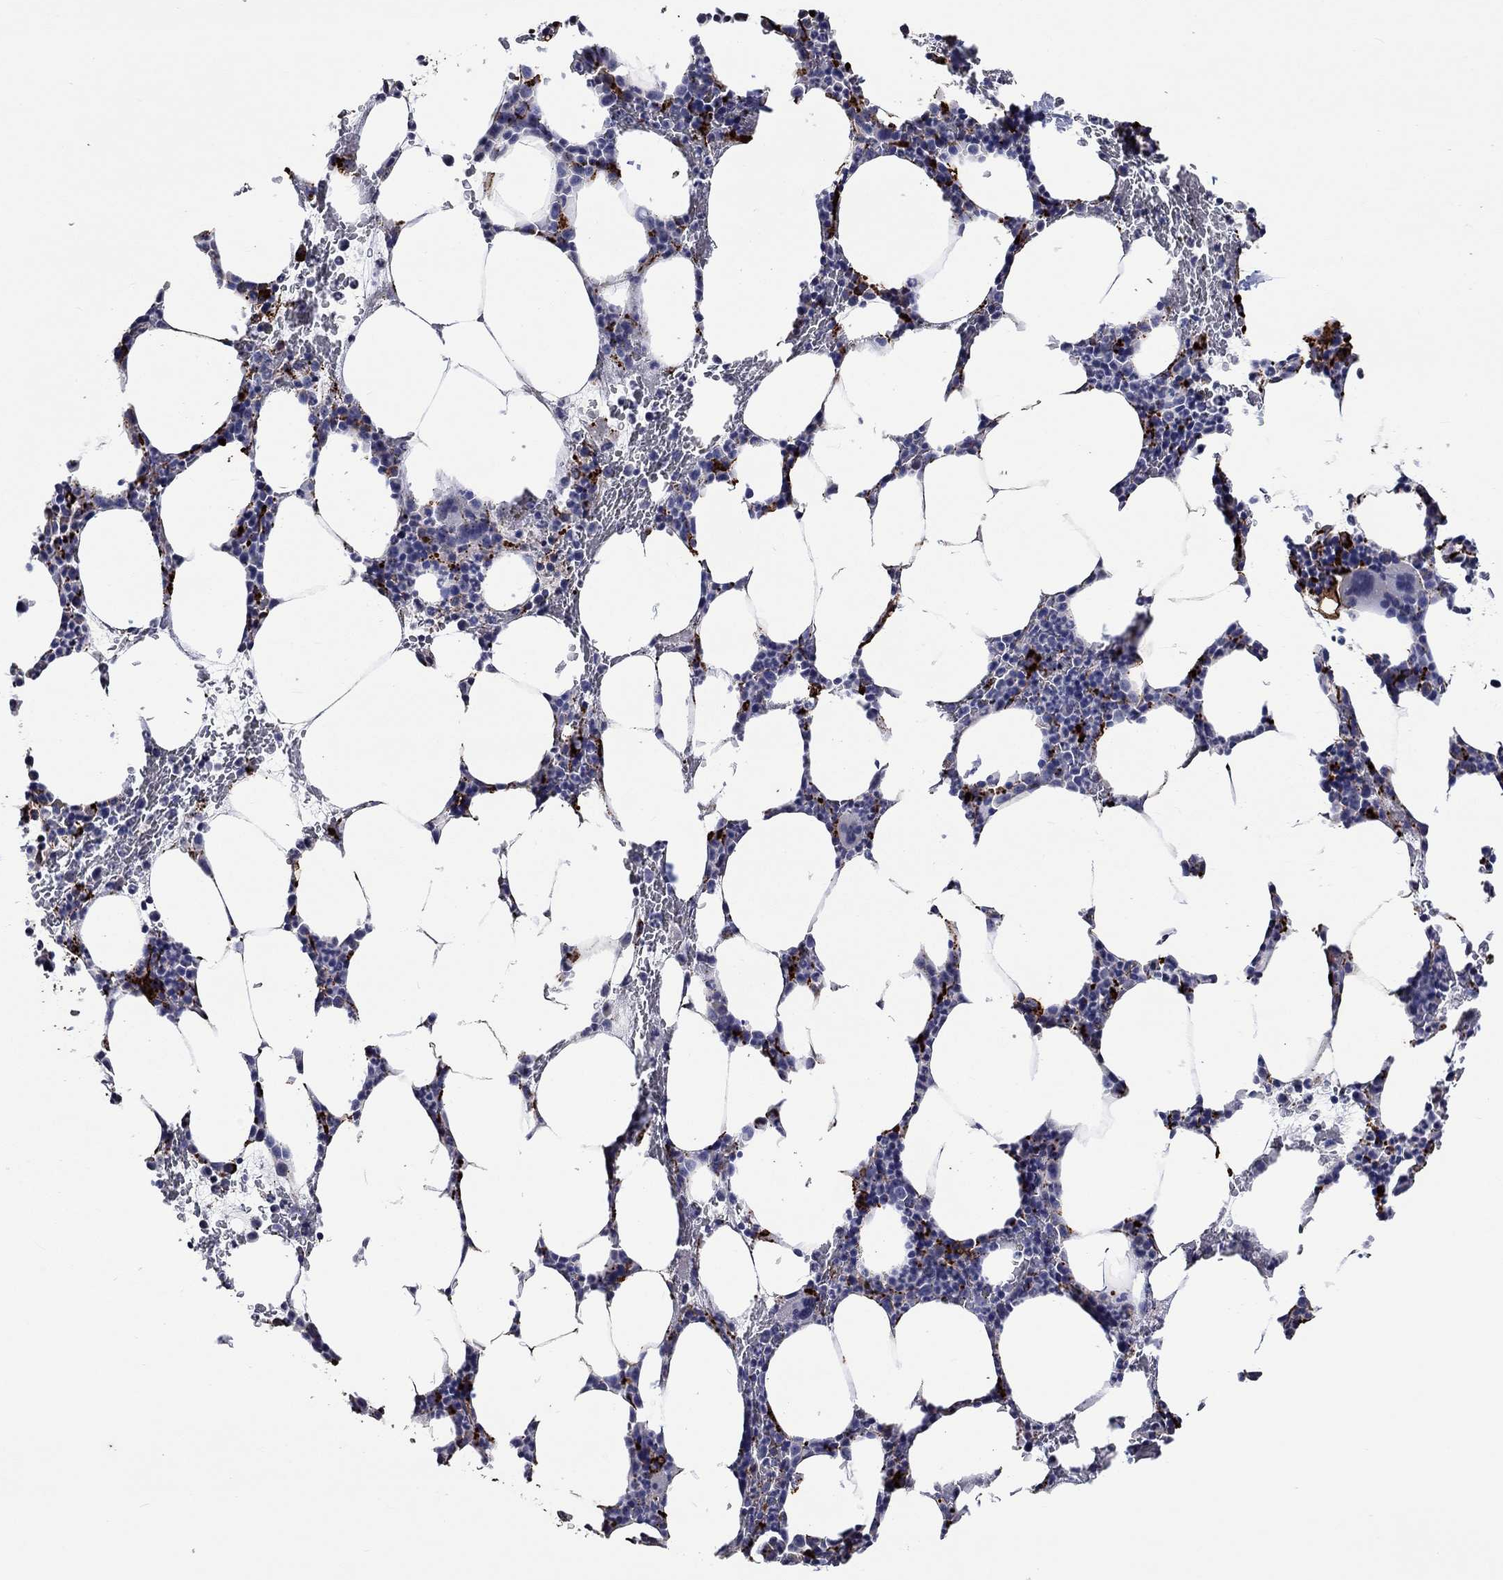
{"staining": {"intensity": "strong", "quantity": "<25%", "location": "cytoplasmic/membranous"}, "tissue": "bone marrow", "cell_type": "Hematopoietic cells", "image_type": "normal", "snomed": [{"axis": "morphology", "description": "Normal tissue, NOS"}, {"axis": "topography", "description": "Bone marrow"}], "caption": "This photomicrograph demonstrates immunohistochemistry (IHC) staining of unremarkable bone marrow, with medium strong cytoplasmic/membranous positivity in approximately <25% of hematopoietic cells.", "gene": "CTSB", "patient": {"sex": "male", "age": 83}}